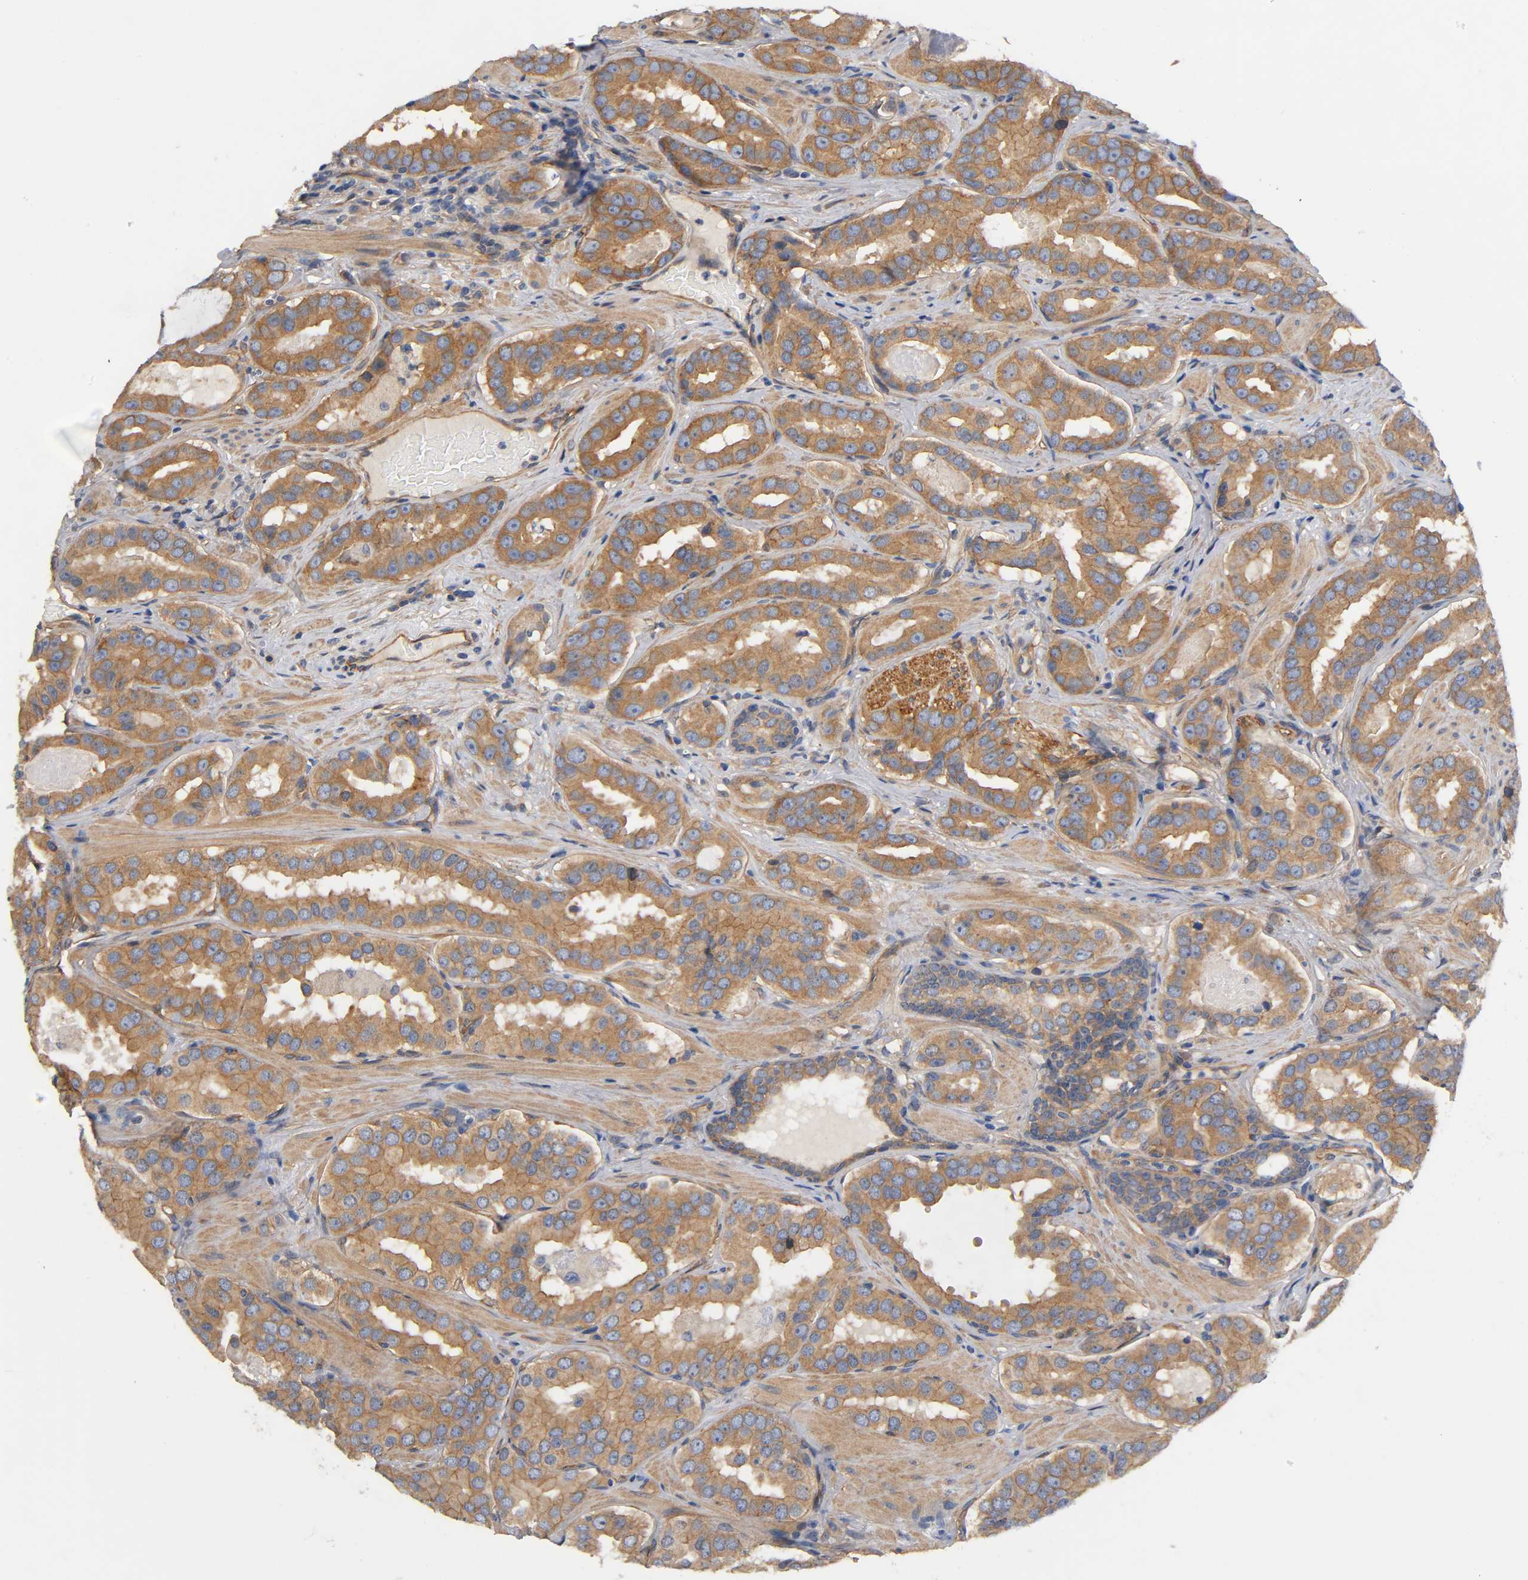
{"staining": {"intensity": "moderate", "quantity": ">75%", "location": "cytoplasmic/membranous"}, "tissue": "prostate cancer", "cell_type": "Tumor cells", "image_type": "cancer", "snomed": [{"axis": "morphology", "description": "Adenocarcinoma, Low grade"}, {"axis": "topography", "description": "Prostate"}], "caption": "A medium amount of moderate cytoplasmic/membranous staining is appreciated in about >75% of tumor cells in low-grade adenocarcinoma (prostate) tissue.", "gene": "MARS1", "patient": {"sex": "male", "age": 59}}